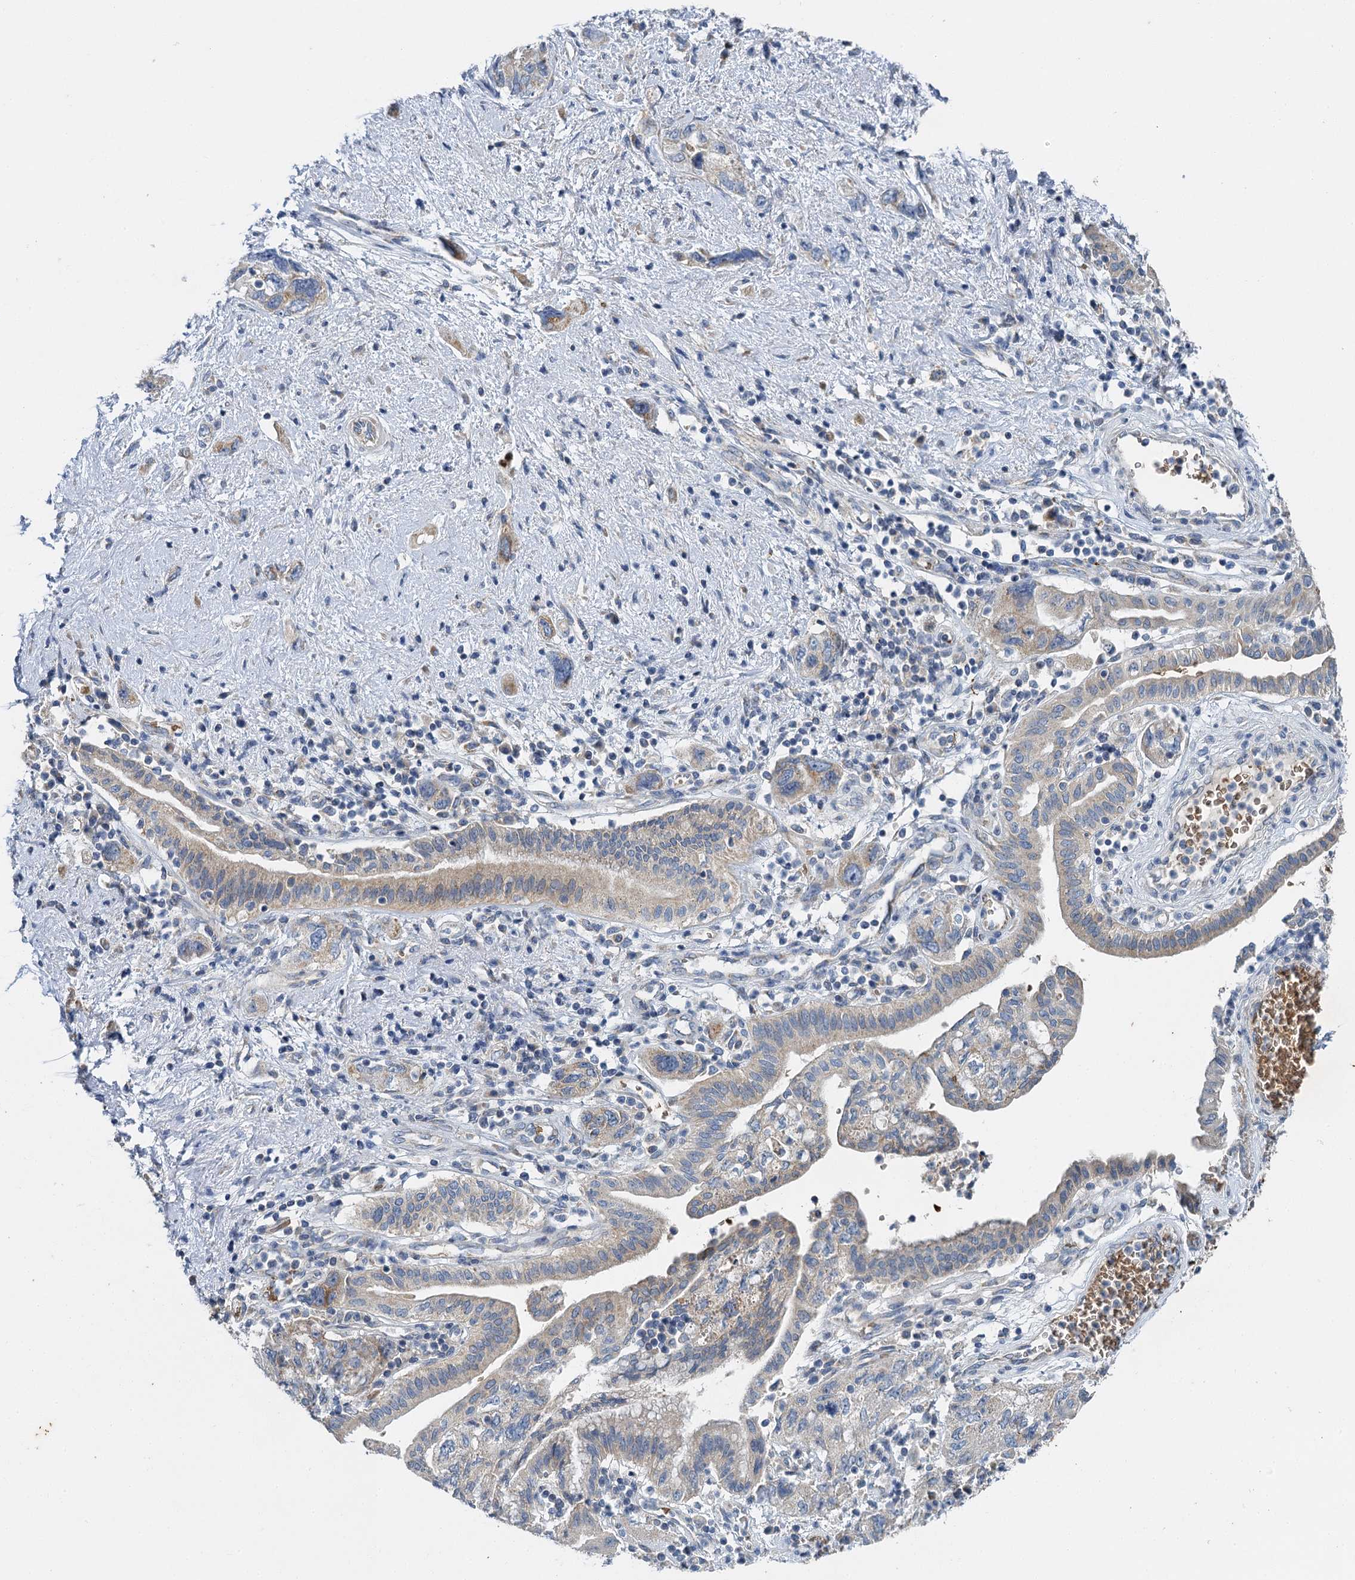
{"staining": {"intensity": "weak", "quantity": "<25%", "location": "cytoplasmic/membranous"}, "tissue": "pancreatic cancer", "cell_type": "Tumor cells", "image_type": "cancer", "snomed": [{"axis": "morphology", "description": "Adenocarcinoma, NOS"}, {"axis": "topography", "description": "Pancreas"}], "caption": "This is an immunohistochemistry (IHC) image of human adenocarcinoma (pancreatic). There is no expression in tumor cells.", "gene": "BCS1L", "patient": {"sex": "female", "age": 73}}